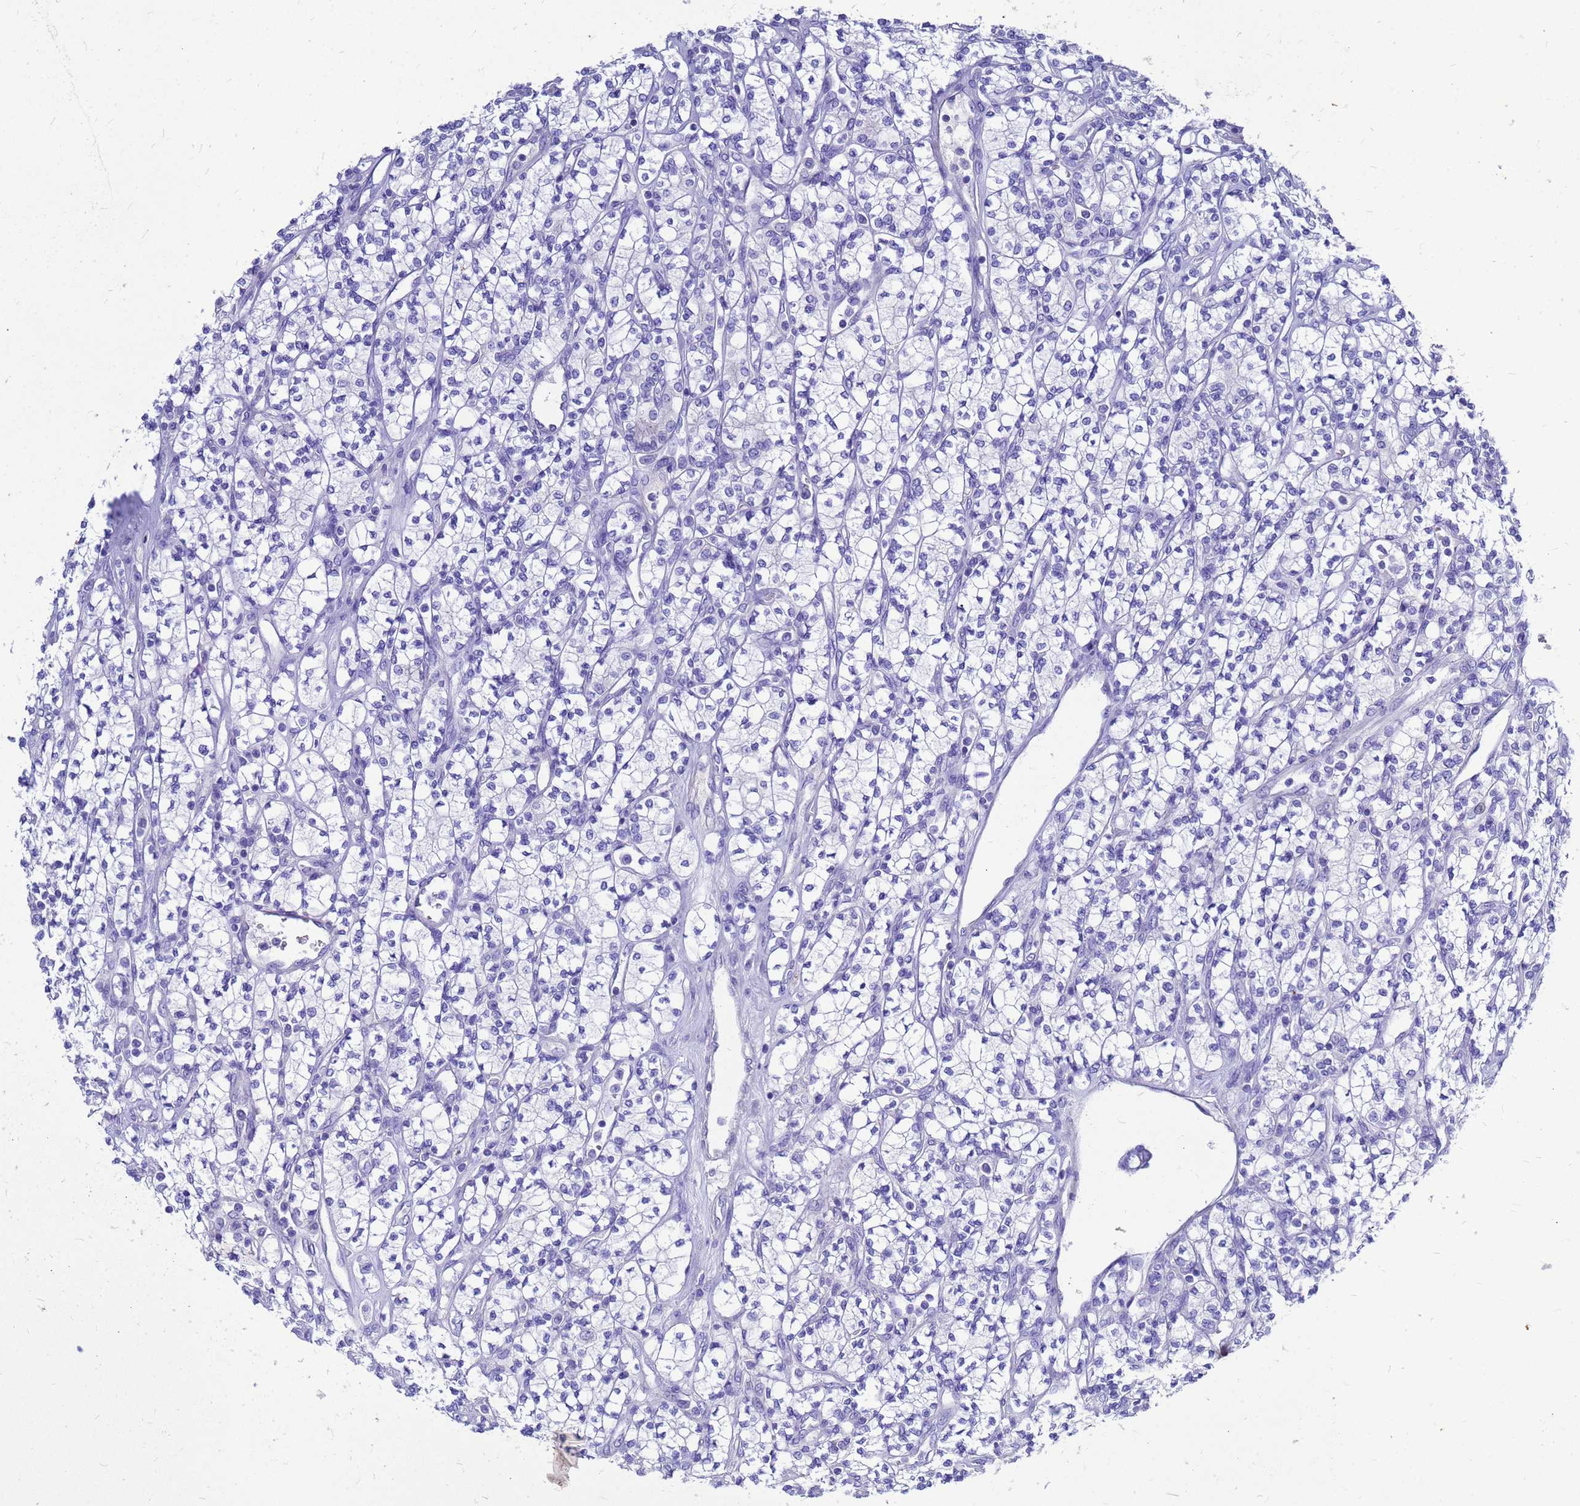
{"staining": {"intensity": "negative", "quantity": "none", "location": "none"}, "tissue": "renal cancer", "cell_type": "Tumor cells", "image_type": "cancer", "snomed": [{"axis": "morphology", "description": "Adenocarcinoma, NOS"}, {"axis": "topography", "description": "Kidney"}], "caption": "Histopathology image shows no significant protein positivity in tumor cells of renal adenocarcinoma.", "gene": "OR52E2", "patient": {"sex": "male", "age": 77}}